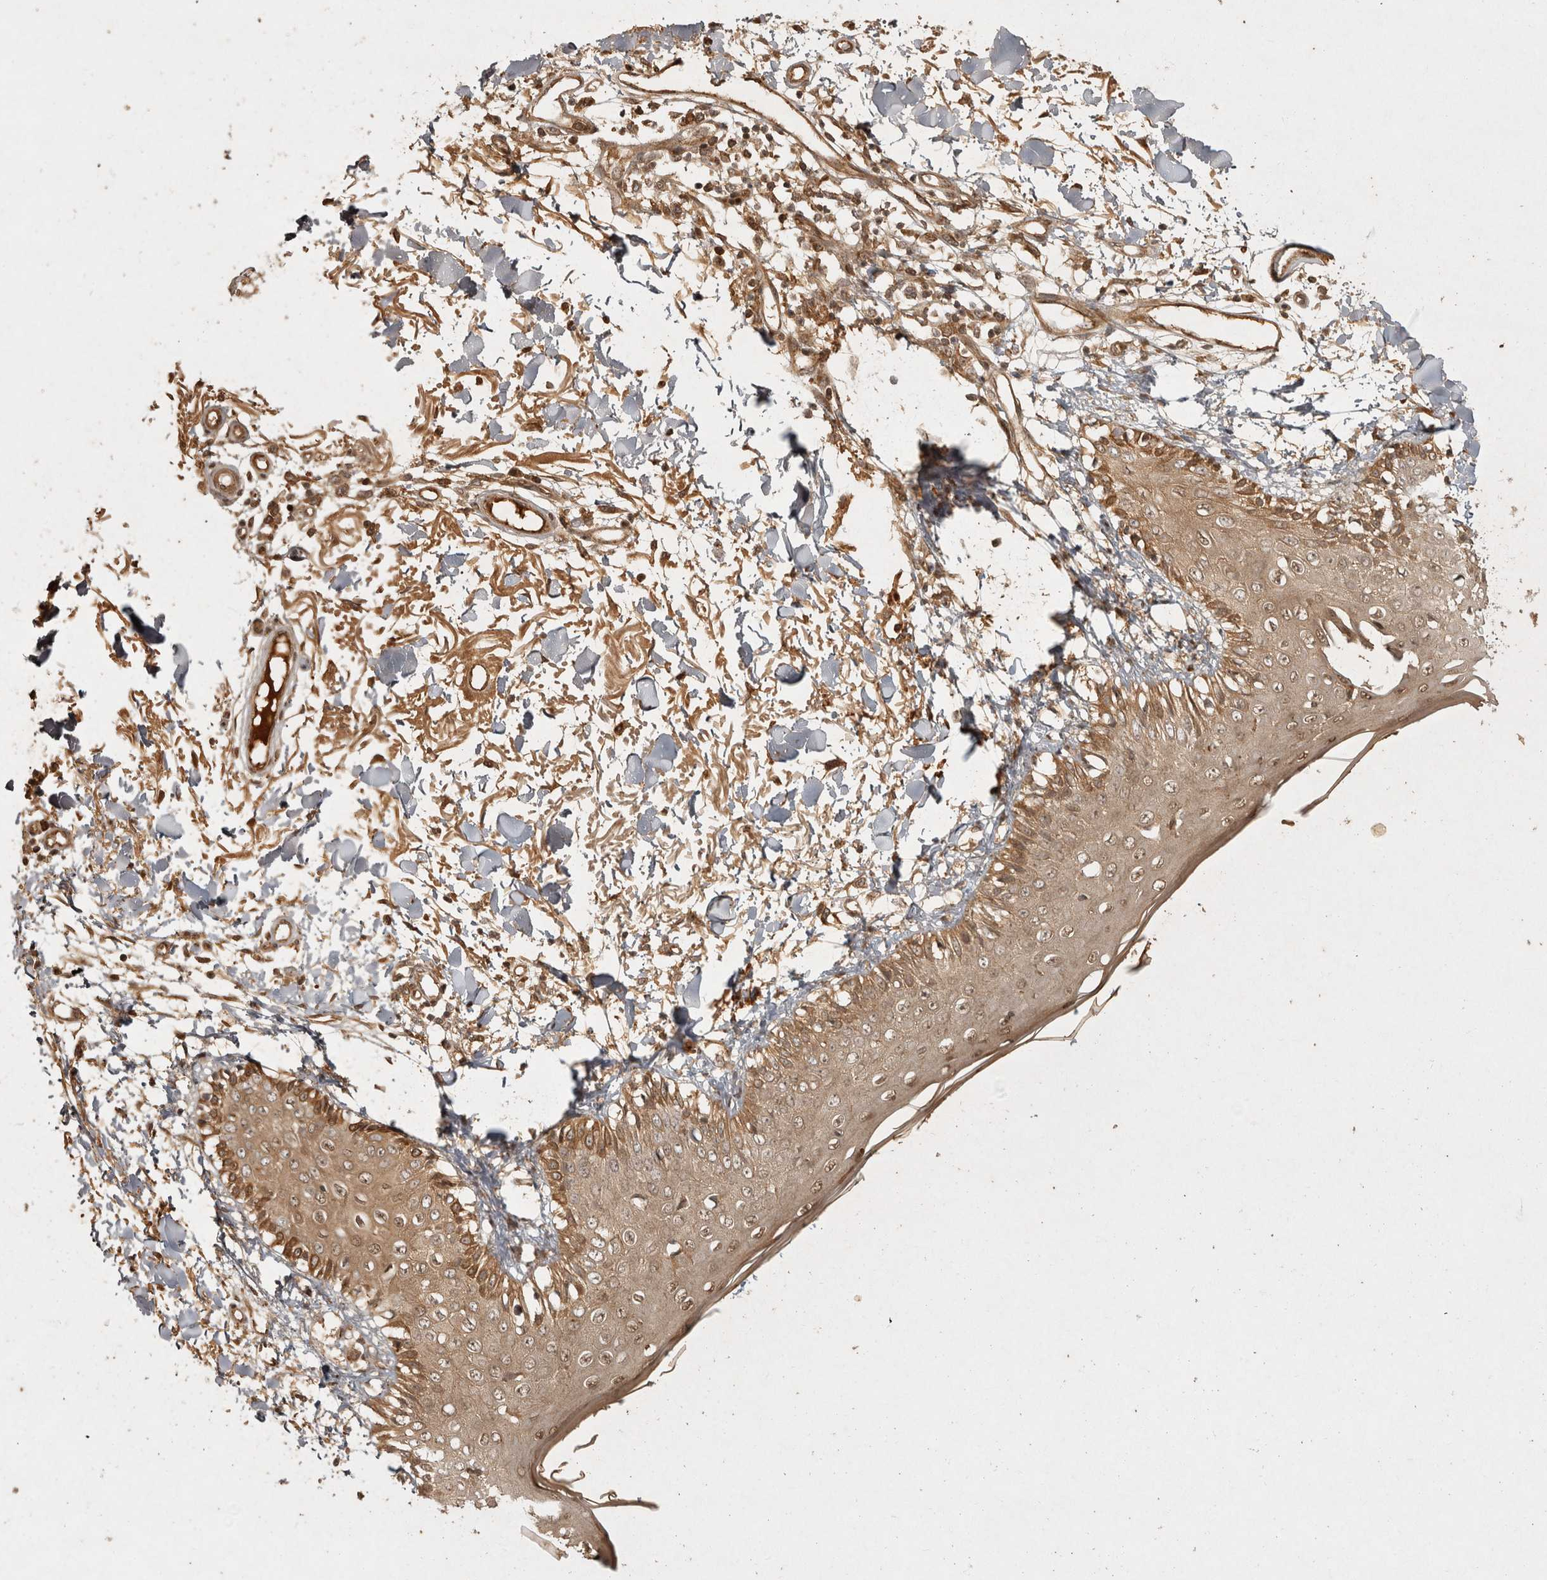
{"staining": {"intensity": "strong", "quantity": ">75%", "location": "cytoplasmic/membranous,nuclear"}, "tissue": "skin", "cell_type": "Fibroblasts", "image_type": "normal", "snomed": [{"axis": "morphology", "description": "Normal tissue, NOS"}, {"axis": "morphology", "description": "Squamous cell carcinoma, NOS"}, {"axis": "topography", "description": "Skin"}, {"axis": "topography", "description": "Peripheral nerve tissue"}], "caption": "DAB (3,3'-diaminobenzidine) immunohistochemical staining of unremarkable human skin reveals strong cytoplasmic/membranous,nuclear protein expression in about >75% of fibroblasts.", "gene": "CAMSAP2", "patient": {"sex": "male", "age": 83}}